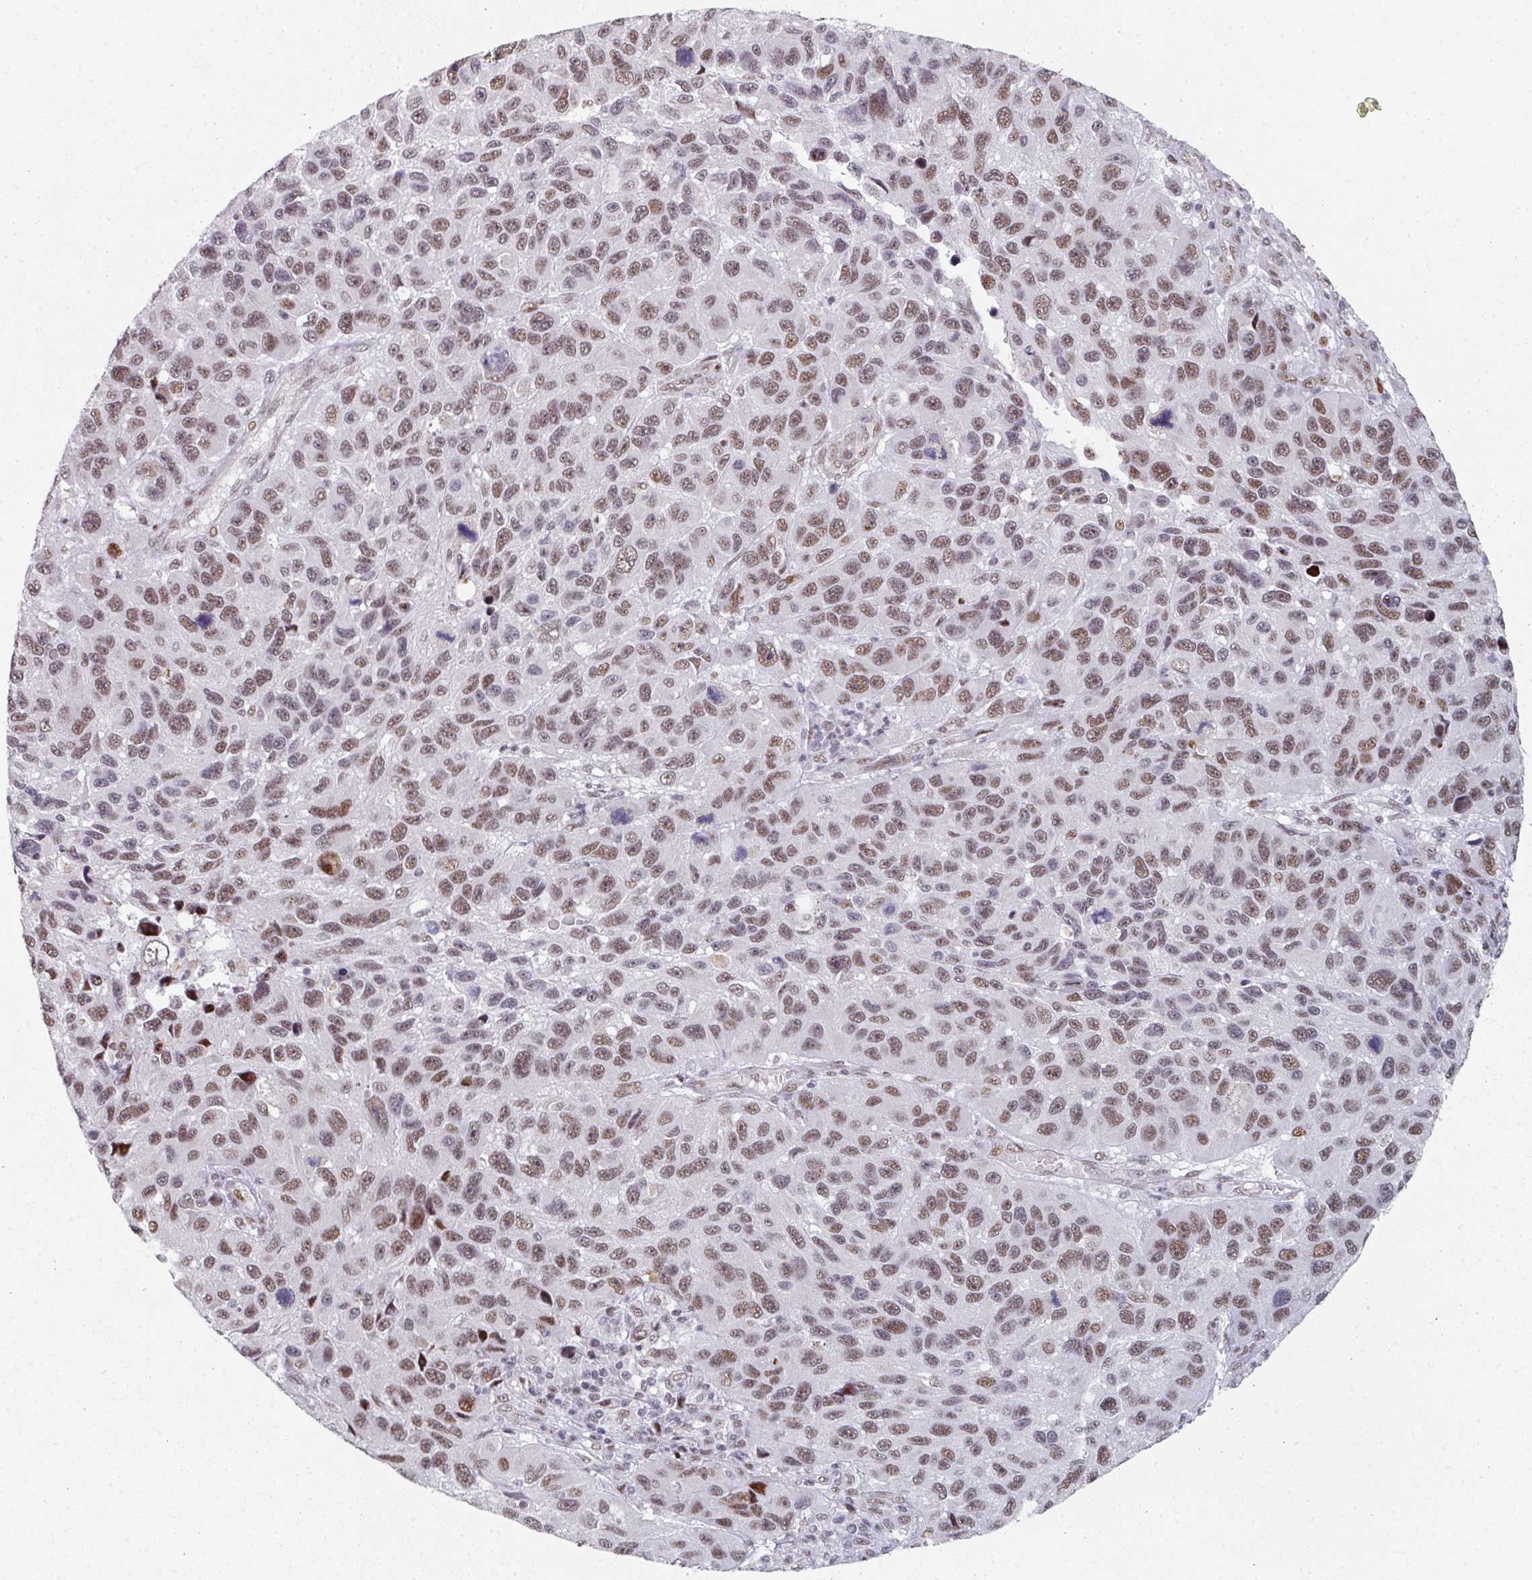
{"staining": {"intensity": "moderate", "quantity": ">75%", "location": "nuclear"}, "tissue": "melanoma", "cell_type": "Tumor cells", "image_type": "cancer", "snomed": [{"axis": "morphology", "description": "Malignant melanoma, NOS"}, {"axis": "topography", "description": "Skin"}], "caption": "Human malignant melanoma stained with a protein marker reveals moderate staining in tumor cells.", "gene": "SF3B5", "patient": {"sex": "male", "age": 53}}